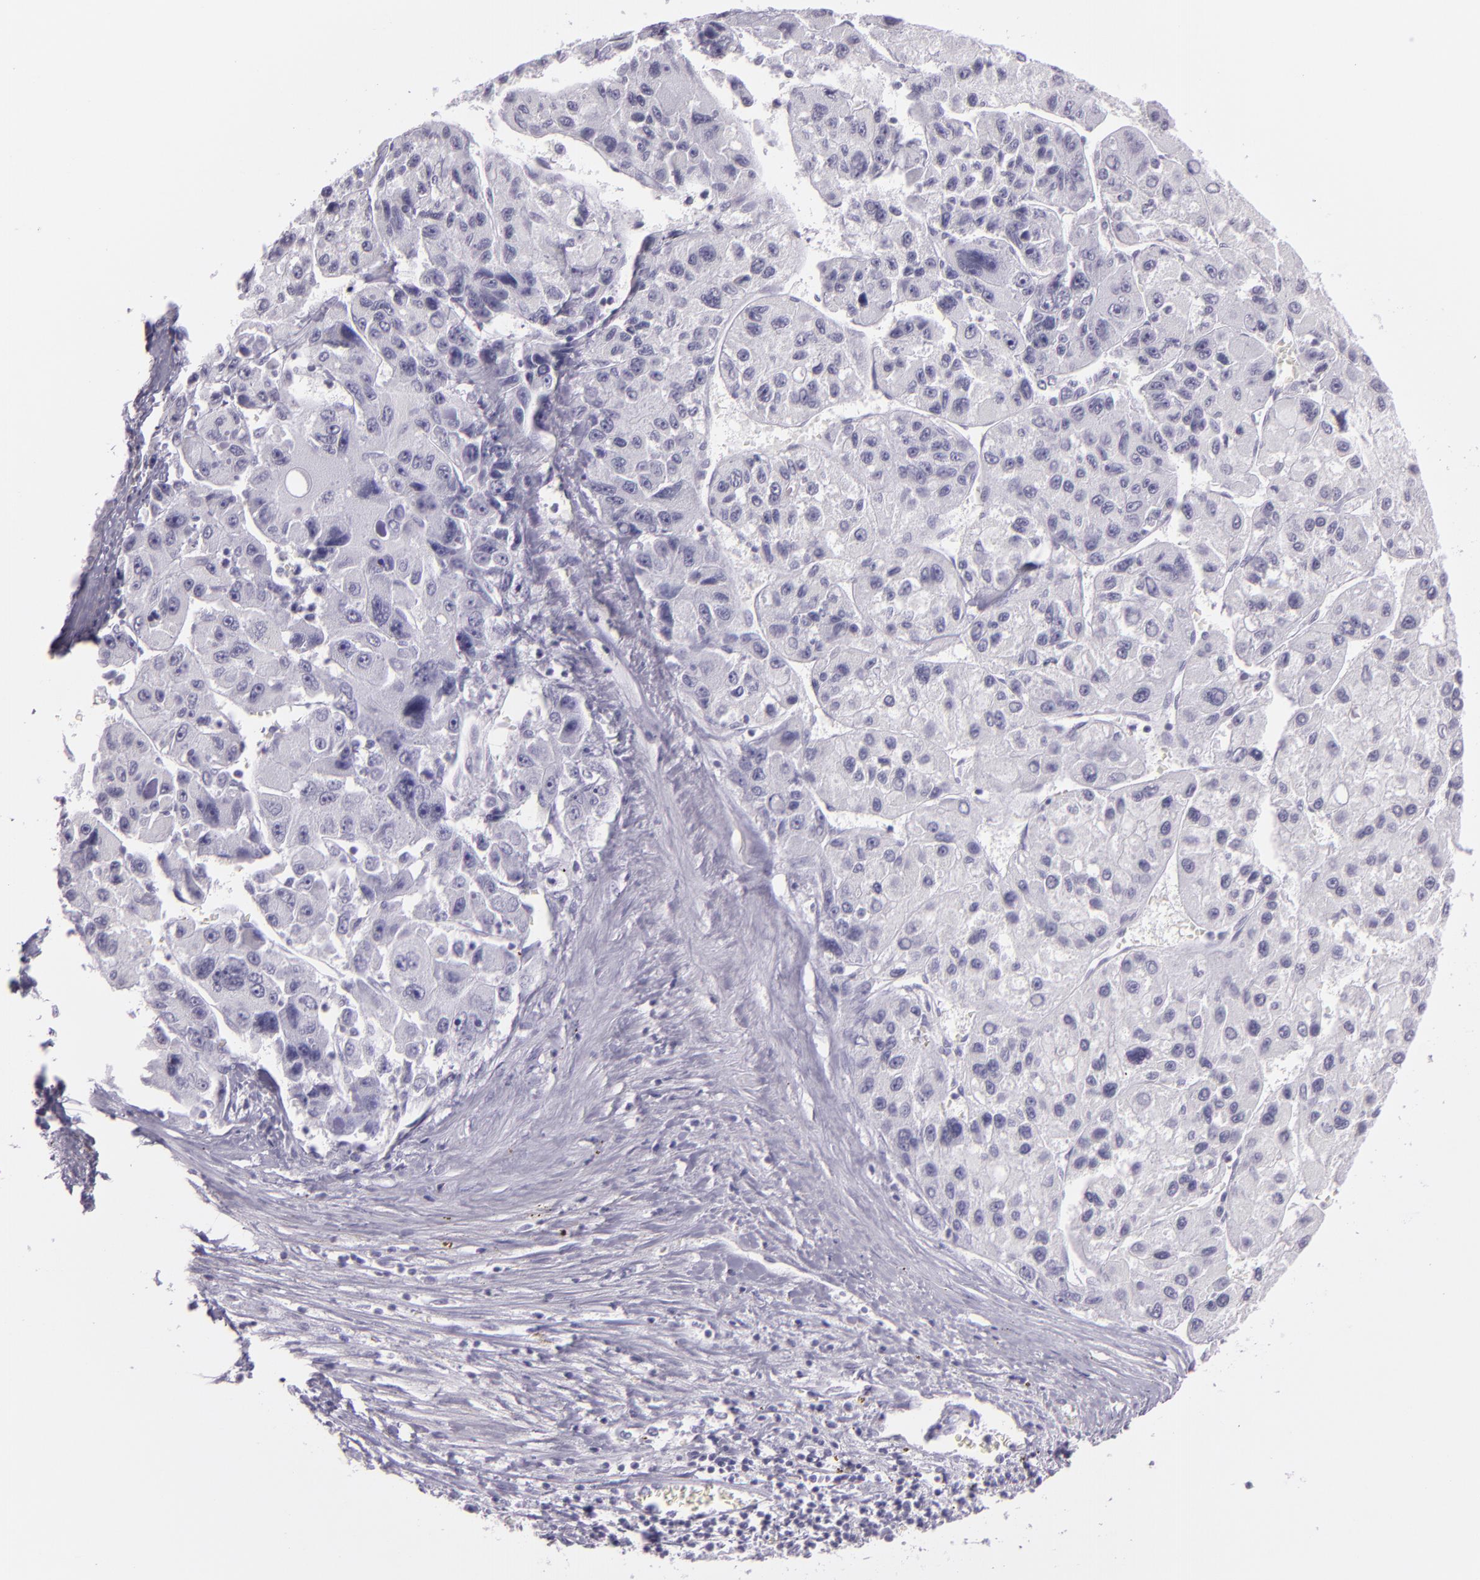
{"staining": {"intensity": "negative", "quantity": "none", "location": "none"}, "tissue": "liver cancer", "cell_type": "Tumor cells", "image_type": "cancer", "snomed": [{"axis": "morphology", "description": "Carcinoma, Hepatocellular, NOS"}, {"axis": "topography", "description": "Liver"}], "caption": "The photomicrograph displays no staining of tumor cells in liver cancer (hepatocellular carcinoma).", "gene": "MUC6", "patient": {"sex": "male", "age": 64}}